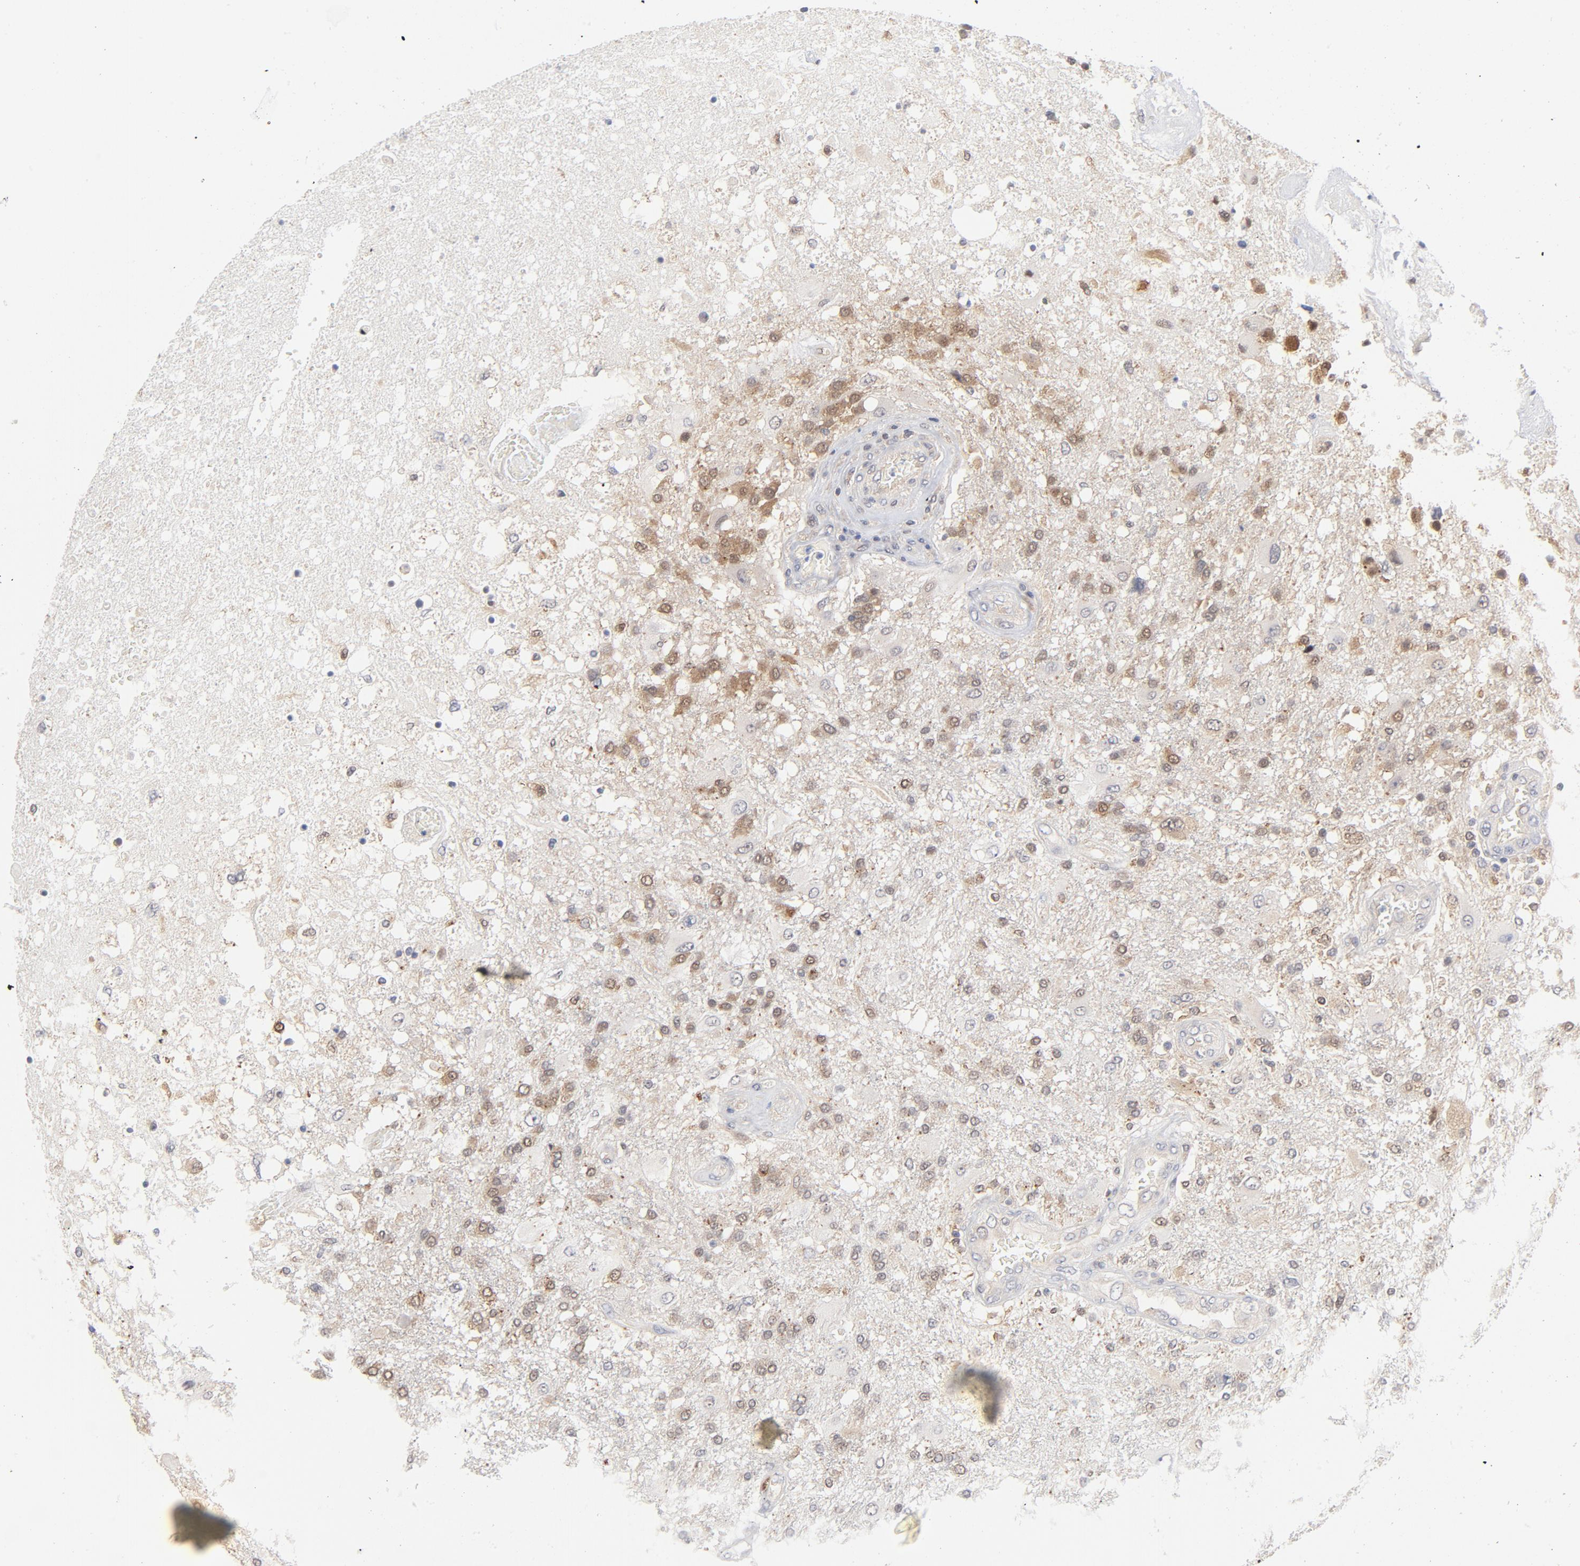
{"staining": {"intensity": "weak", "quantity": "25%-75%", "location": "cytoplasmic/membranous,nuclear"}, "tissue": "glioma", "cell_type": "Tumor cells", "image_type": "cancer", "snomed": [{"axis": "morphology", "description": "Glioma, malignant, High grade"}, {"axis": "topography", "description": "Cerebral cortex"}], "caption": "Malignant glioma (high-grade) stained with a brown dye exhibits weak cytoplasmic/membranous and nuclear positive expression in about 25%-75% of tumor cells.", "gene": "UBL4A", "patient": {"sex": "male", "age": 79}}